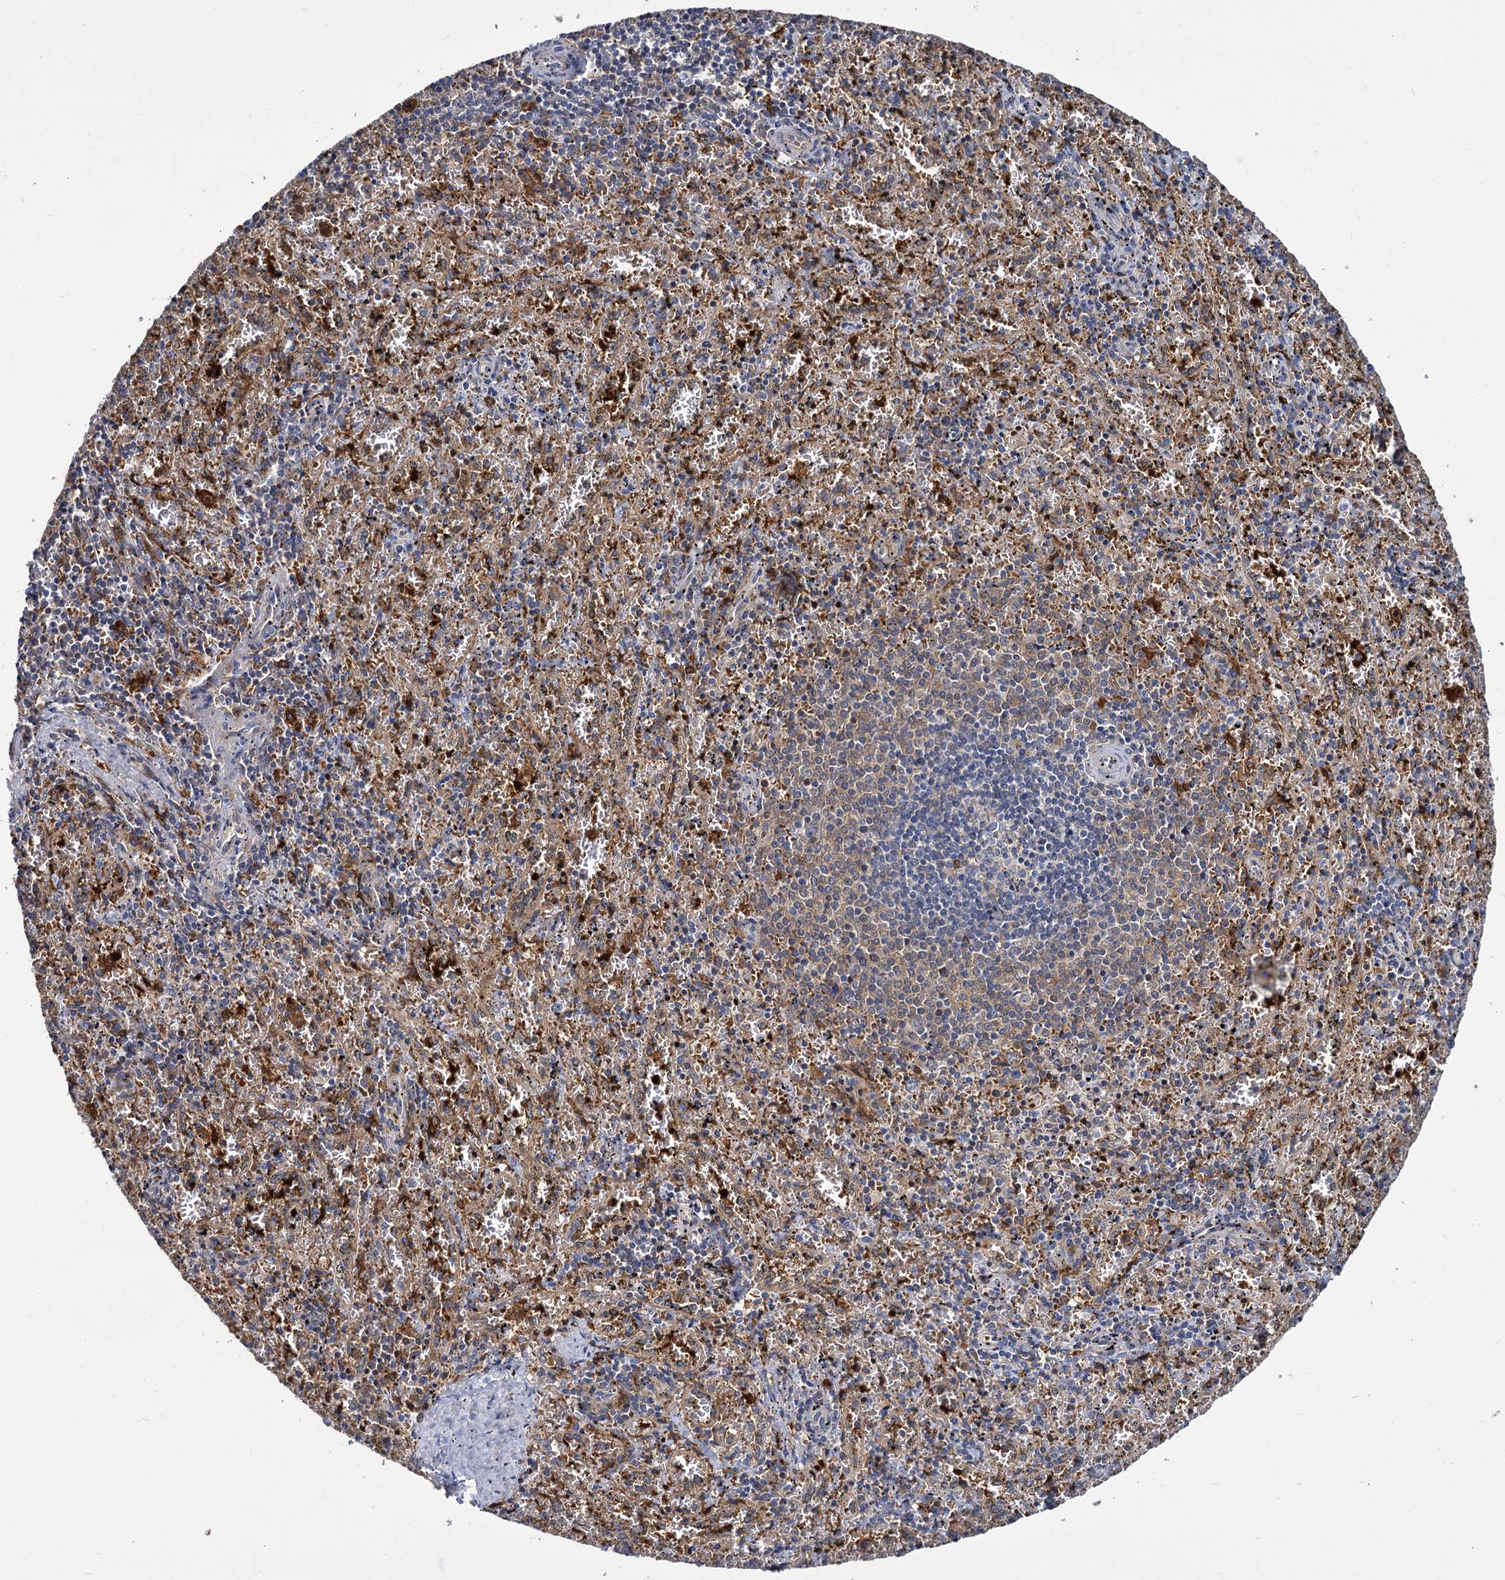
{"staining": {"intensity": "moderate", "quantity": "<25%", "location": "cytoplasmic/membranous"}, "tissue": "spleen", "cell_type": "Cells in red pulp", "image_type": "normal", "snomed": [{"axis": "morphology", "description": "Normal tissue, NOS"}, {"axis": "topography", "description": "Spleen"}], "caption": "Protein expression analysis of benign spleen displays moderate cytoplasmic/membranous positivity in approximately <25% of cells in red pulp.", "gene": "GCLC", "patient": {"sex": "male", "age": 11}}